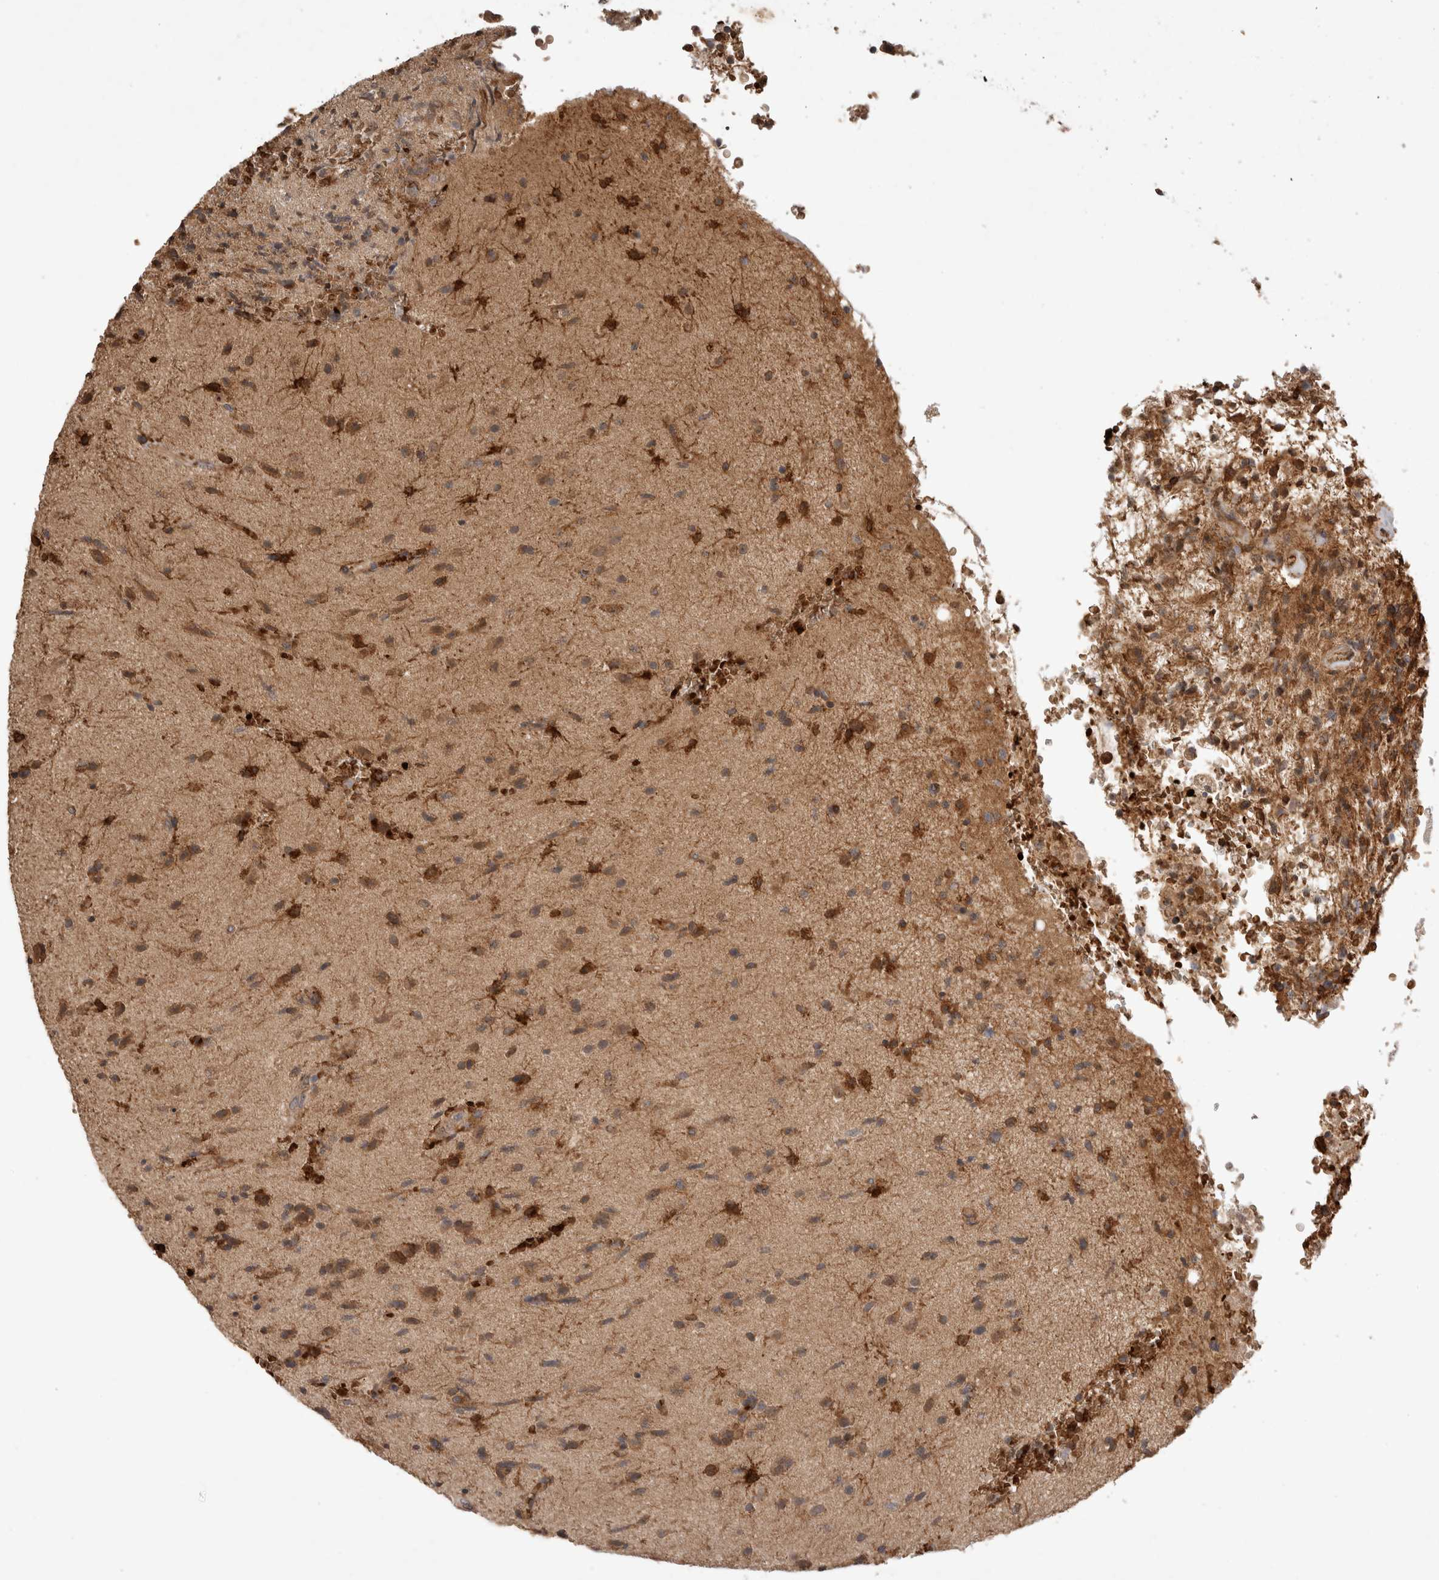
{"staining": {"intensity": "moderate", "quantity": ">75%", "location": "cytoplasmic/membranous"}, "tissue": "glioma", "cell_type": "Tumor cells", "image_type": "cancer", "snomed": [{"axis": "morphology", "description": "Glioma, malignant, High grade"}, {"axis": "topography", "description": "Brain"}], "caption": "Moderate cytoplasmic/membranous protein positivity is appreciated in approximately >75% of tumor cells in malignant glioma (high-grade).", "gene": "FAM221A", "patient": {"sex": "male", "age": 72}}